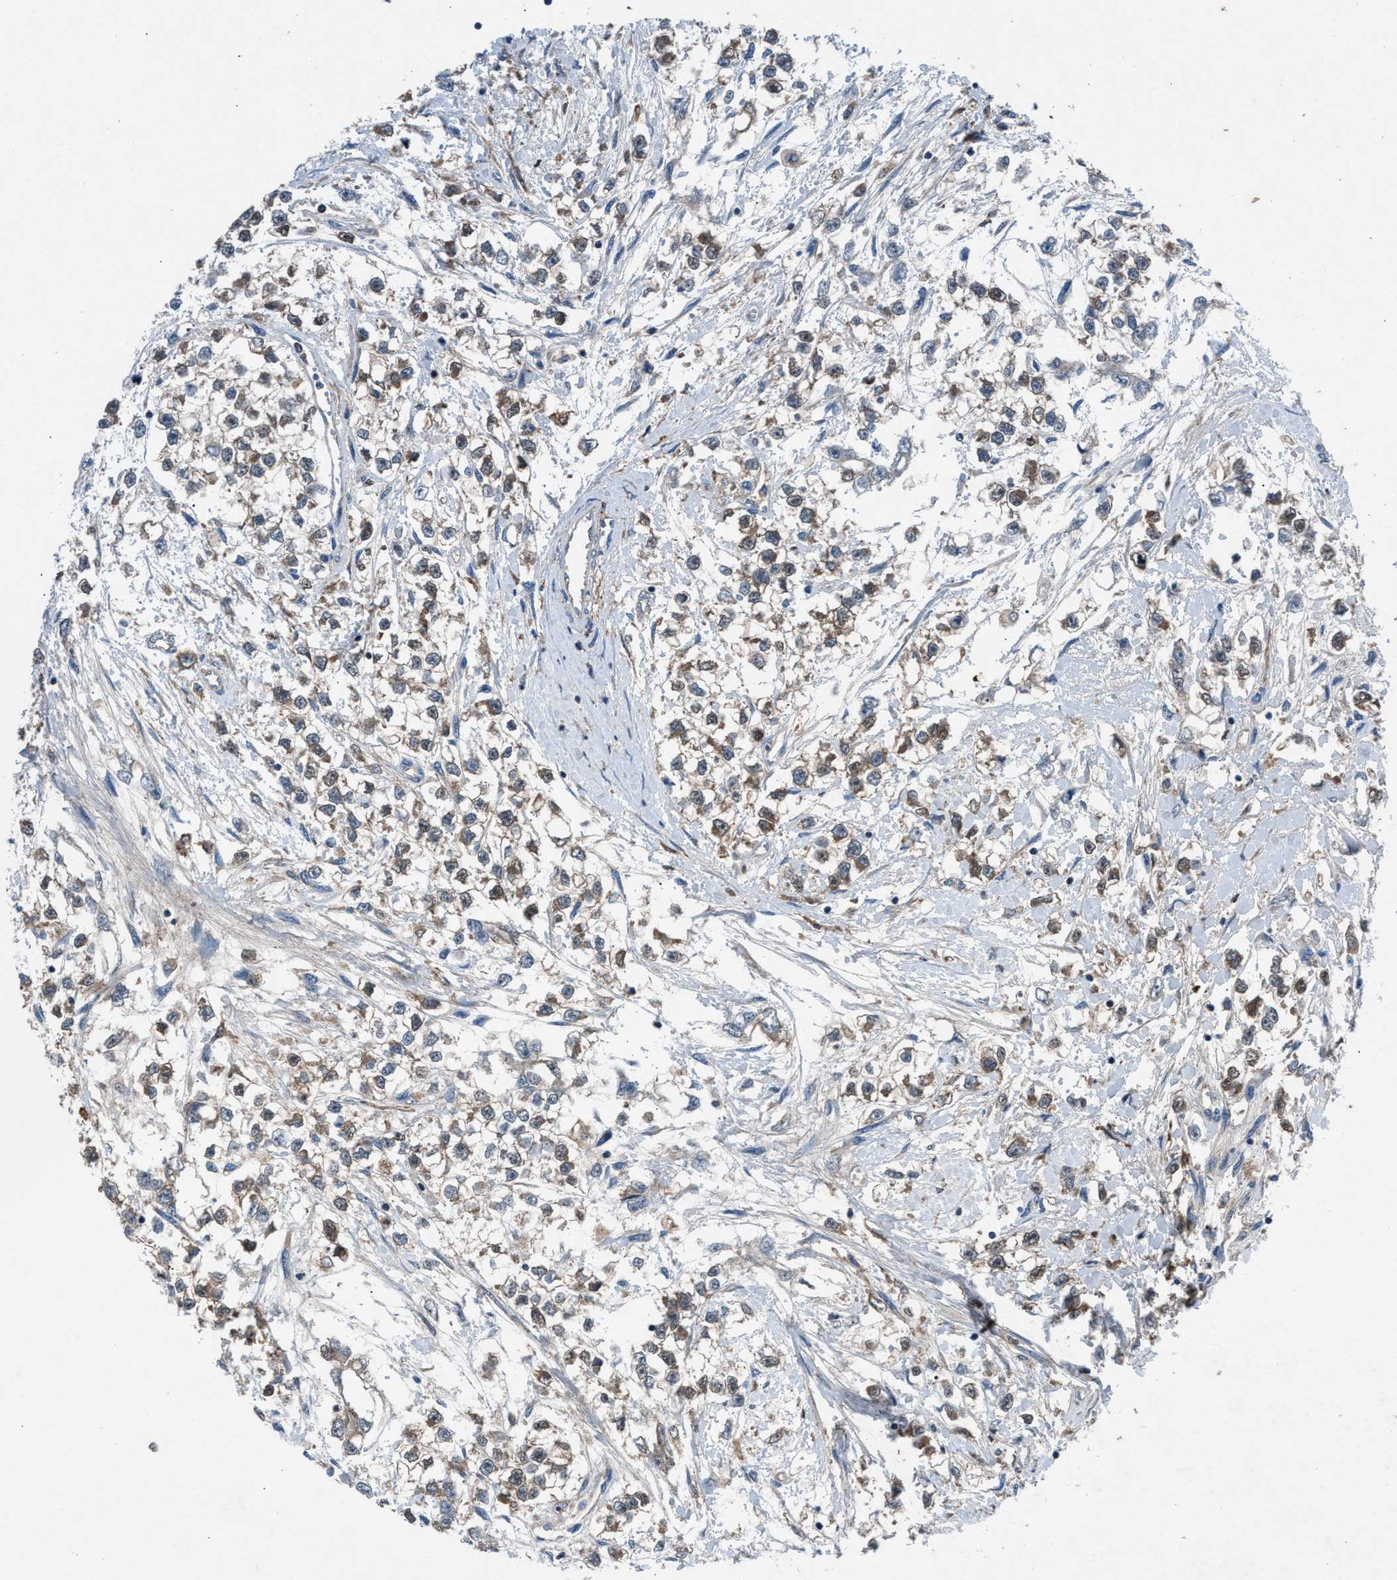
{"staining": {"intensity": "weak", "quantity": ">75%", "location": "cytoplasmic/membranous"}, "tissue": "testis cancer", "cell_type": "Tumor cells", "image_type": "cancer", "snomed": [{"axis": "morphology", "description": "Seminoma, NOS"}, {"axis": "morphology", "description": "Carcinoma, Embryonal, NOS"}, {"axis": "topography", "description": "Testis"}], "caption": "Testis cancer (seminoma) stained with DAB (3,3'-diaminobenzidine) immunohistochemistry (IHC) demonstrates low levels of weak cytoplasmic/membranous positivity in approximately >75% of tumor cells.", "gene": "FAM221A", "patient": {"sex": "male", "age": 51}}